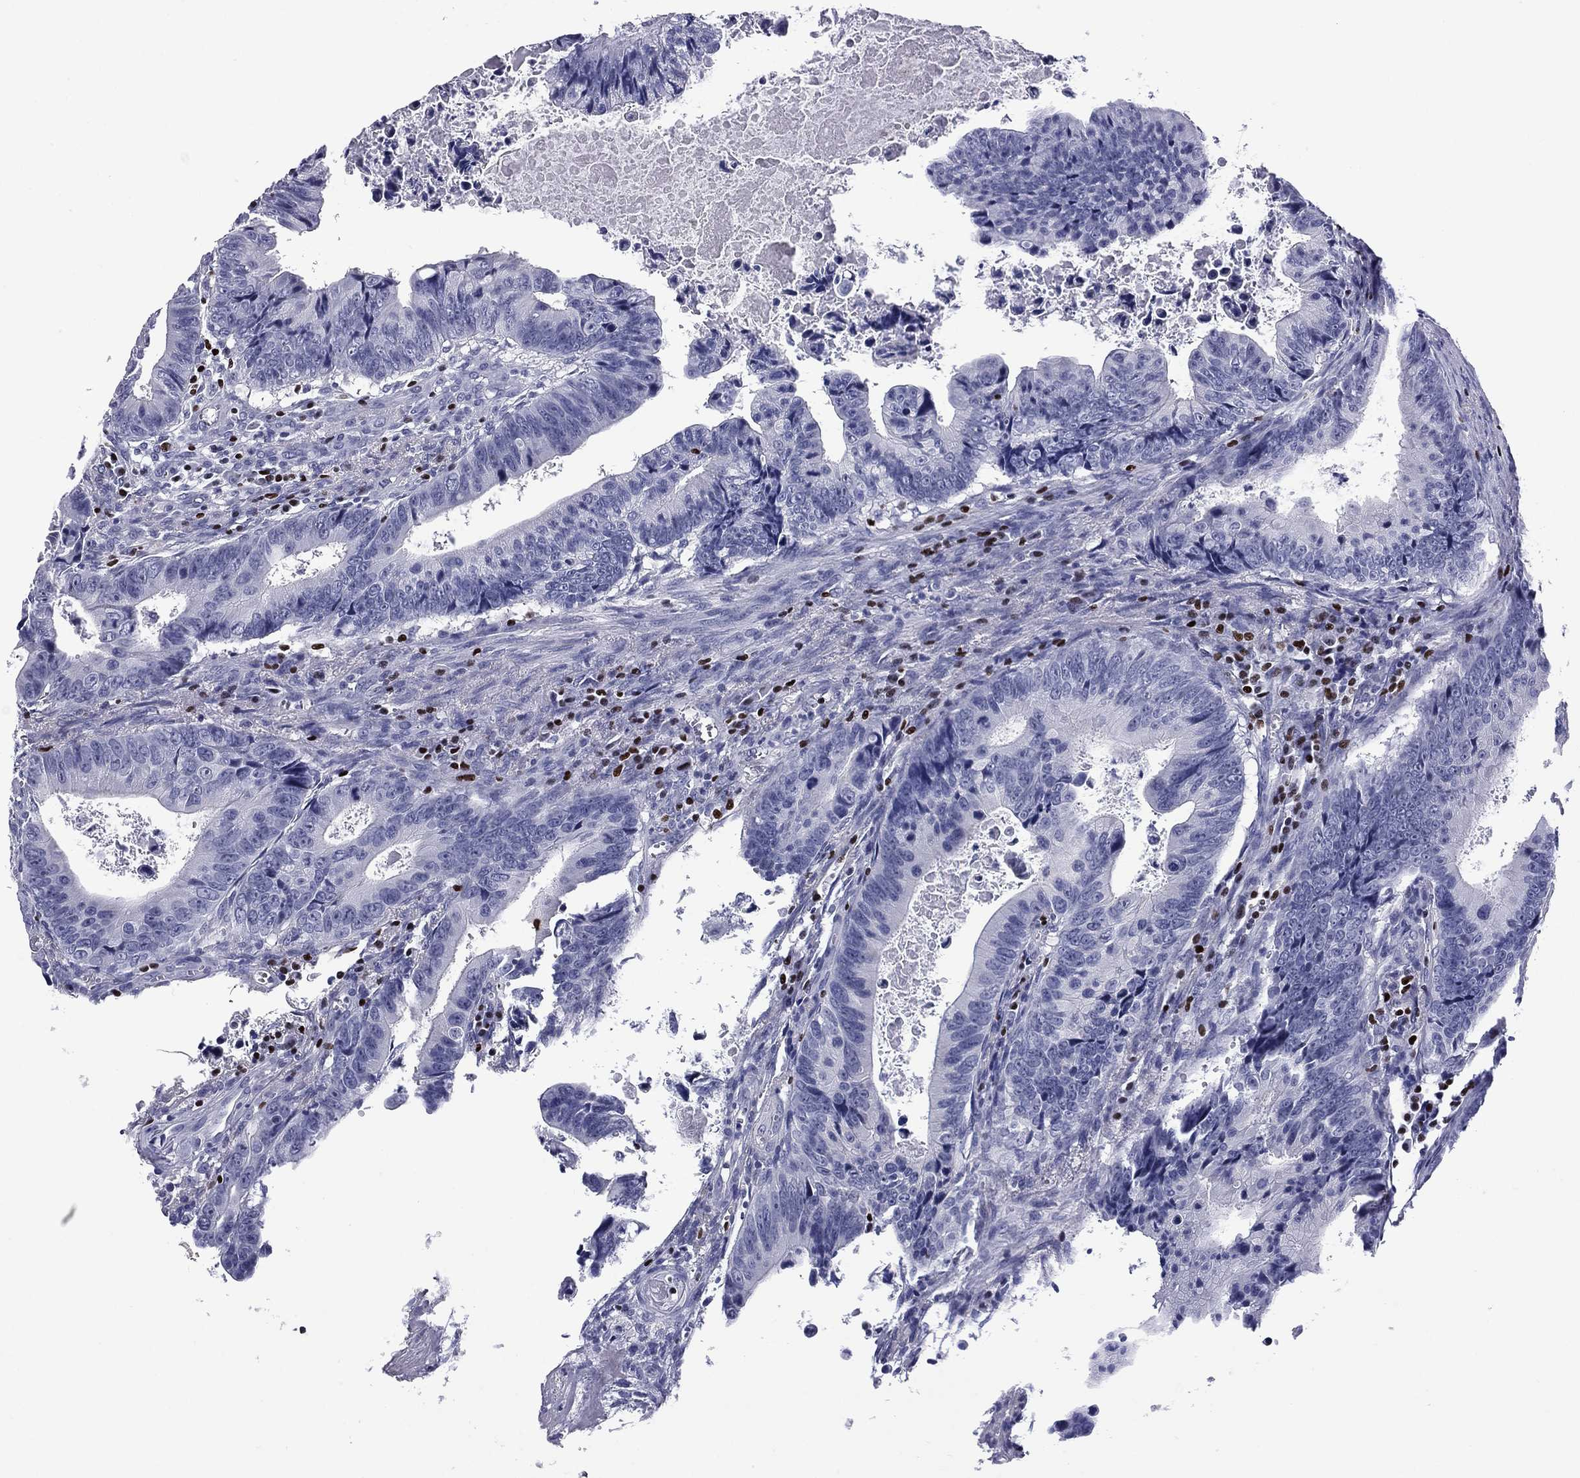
{"staining": {"intensity": "negative", "quantity": "none", "location": "none"}, "tissue": "colorectal cancer", "cell_type": "Tumor cells", "image_type": "cancer", "snomed": [{"axis": "morphology", "description": "Adenocarcinoma, NOS"}, {"axis": "topography", "description": "Colon"}], "caption": "This micrograph is of colorectal adenocarcinoma stained with immunohistochemistry to label a protein in brown with the nuclei are counter-stained blue. There is no positivity in tumor cells.", "gene": "IKZF3", "patient": {"sex": "female", "age": 87}}